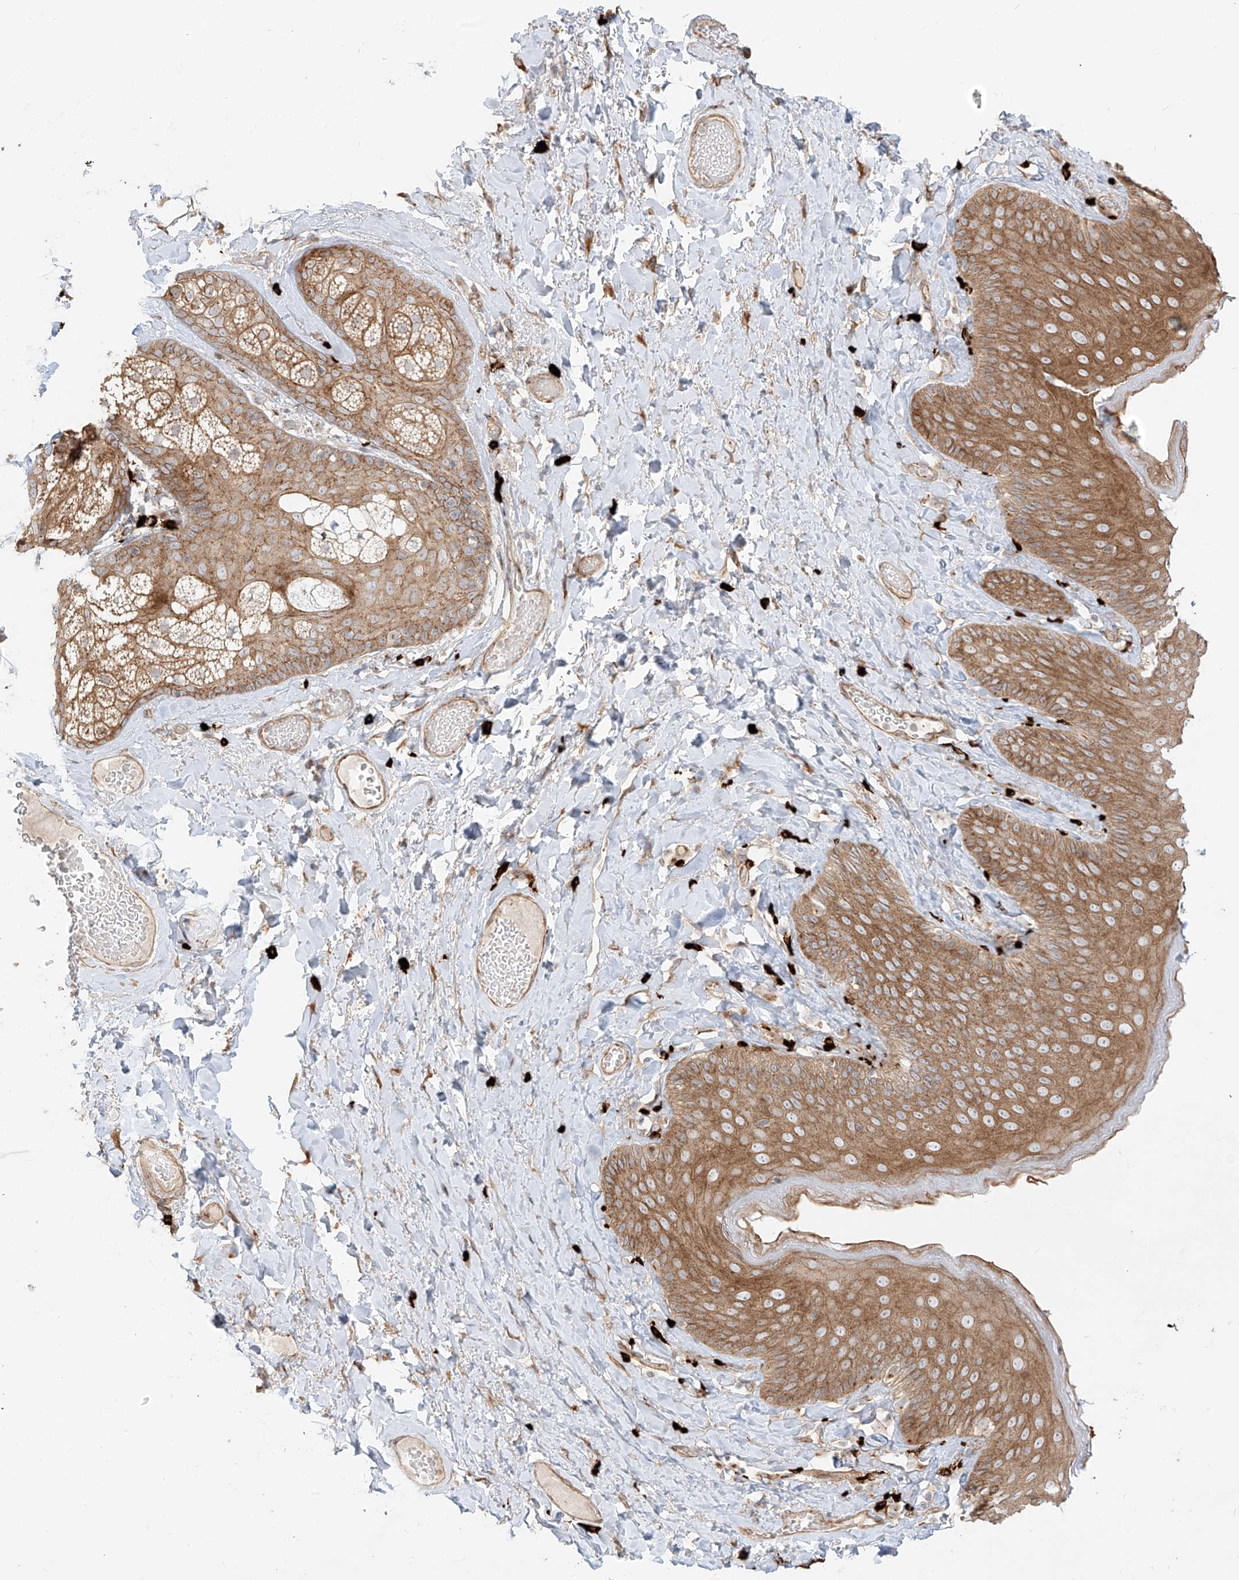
{"staining": {"intensity": "moderate", "quantity": ">75%", "location": "cytoplasmic/membranous"}, "tissue": "skin", "cell_type": "Epidermal cells", "image_type": "normal", "snomed": [{"axis": "morphology", "description": "Normal tissue, NOS"}, {"axis": "topography", "description": "Anal"}], "caption": "Approximately >75% of epidermal cells in unremarkable human skin show moderate cytoplasmic/membranous protein staining as visualized by brown immunohistochemical staining.", "gene": "ZNF287", "patient": {"sex": "male", "age": 69}}